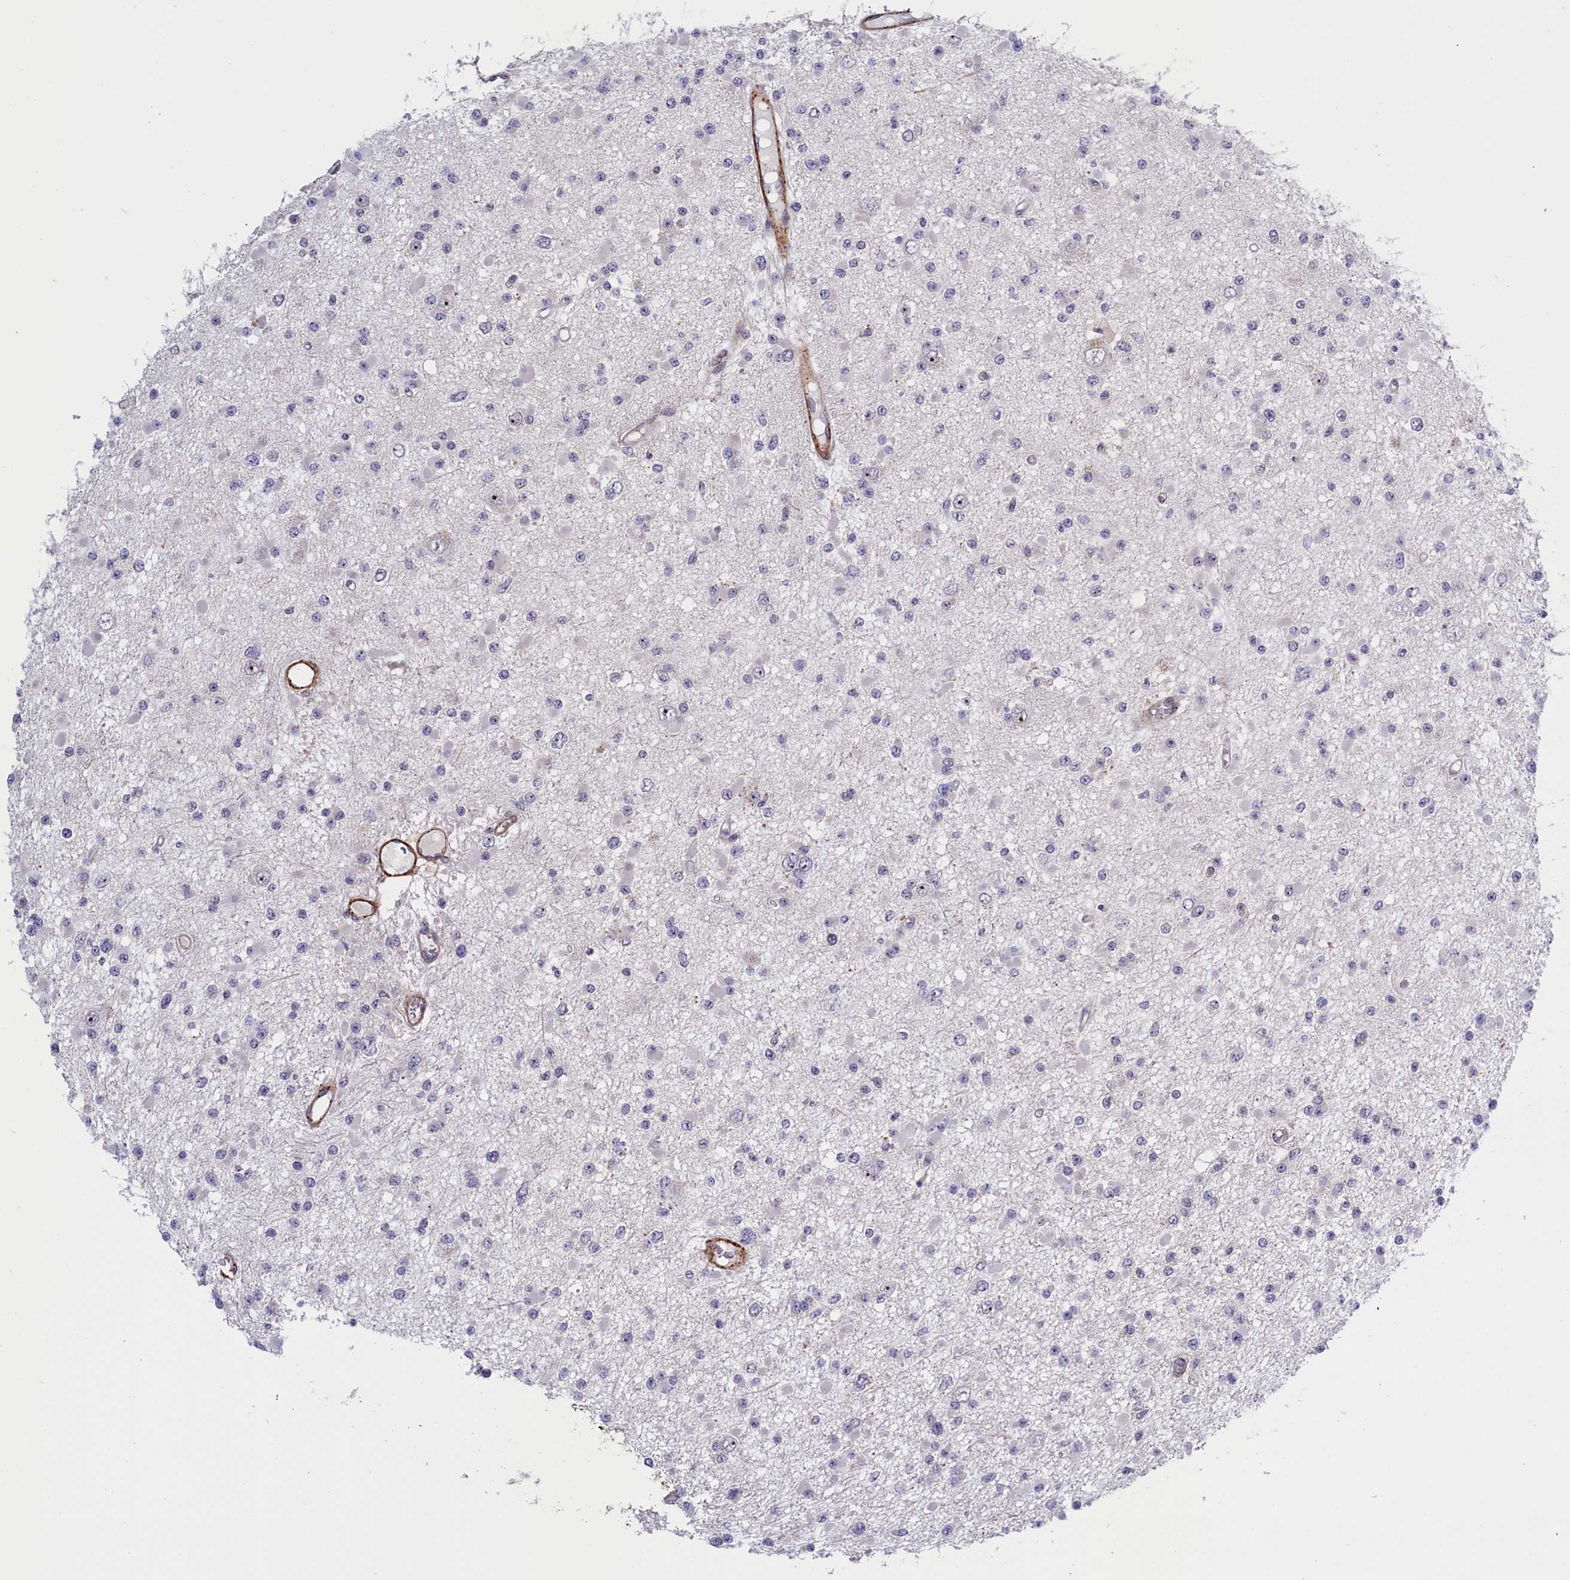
{"staining": {"intensity": "negative", "quantity": "none", "location": "none"}, "tissue": "glioma", "cell_type": "Tumor cells", "image_type": "cancer", "snomed": [{"axis": "morphology", "description": "Glioma, malignant, Low grade"}, {"axis": "topography", "description": "Brain"}], "caption": "Immunohistochemistry of human glioma shows no expression in tumor cells.", "gene": "PPAN", "patient": {"sex": "female", "age": 22}}